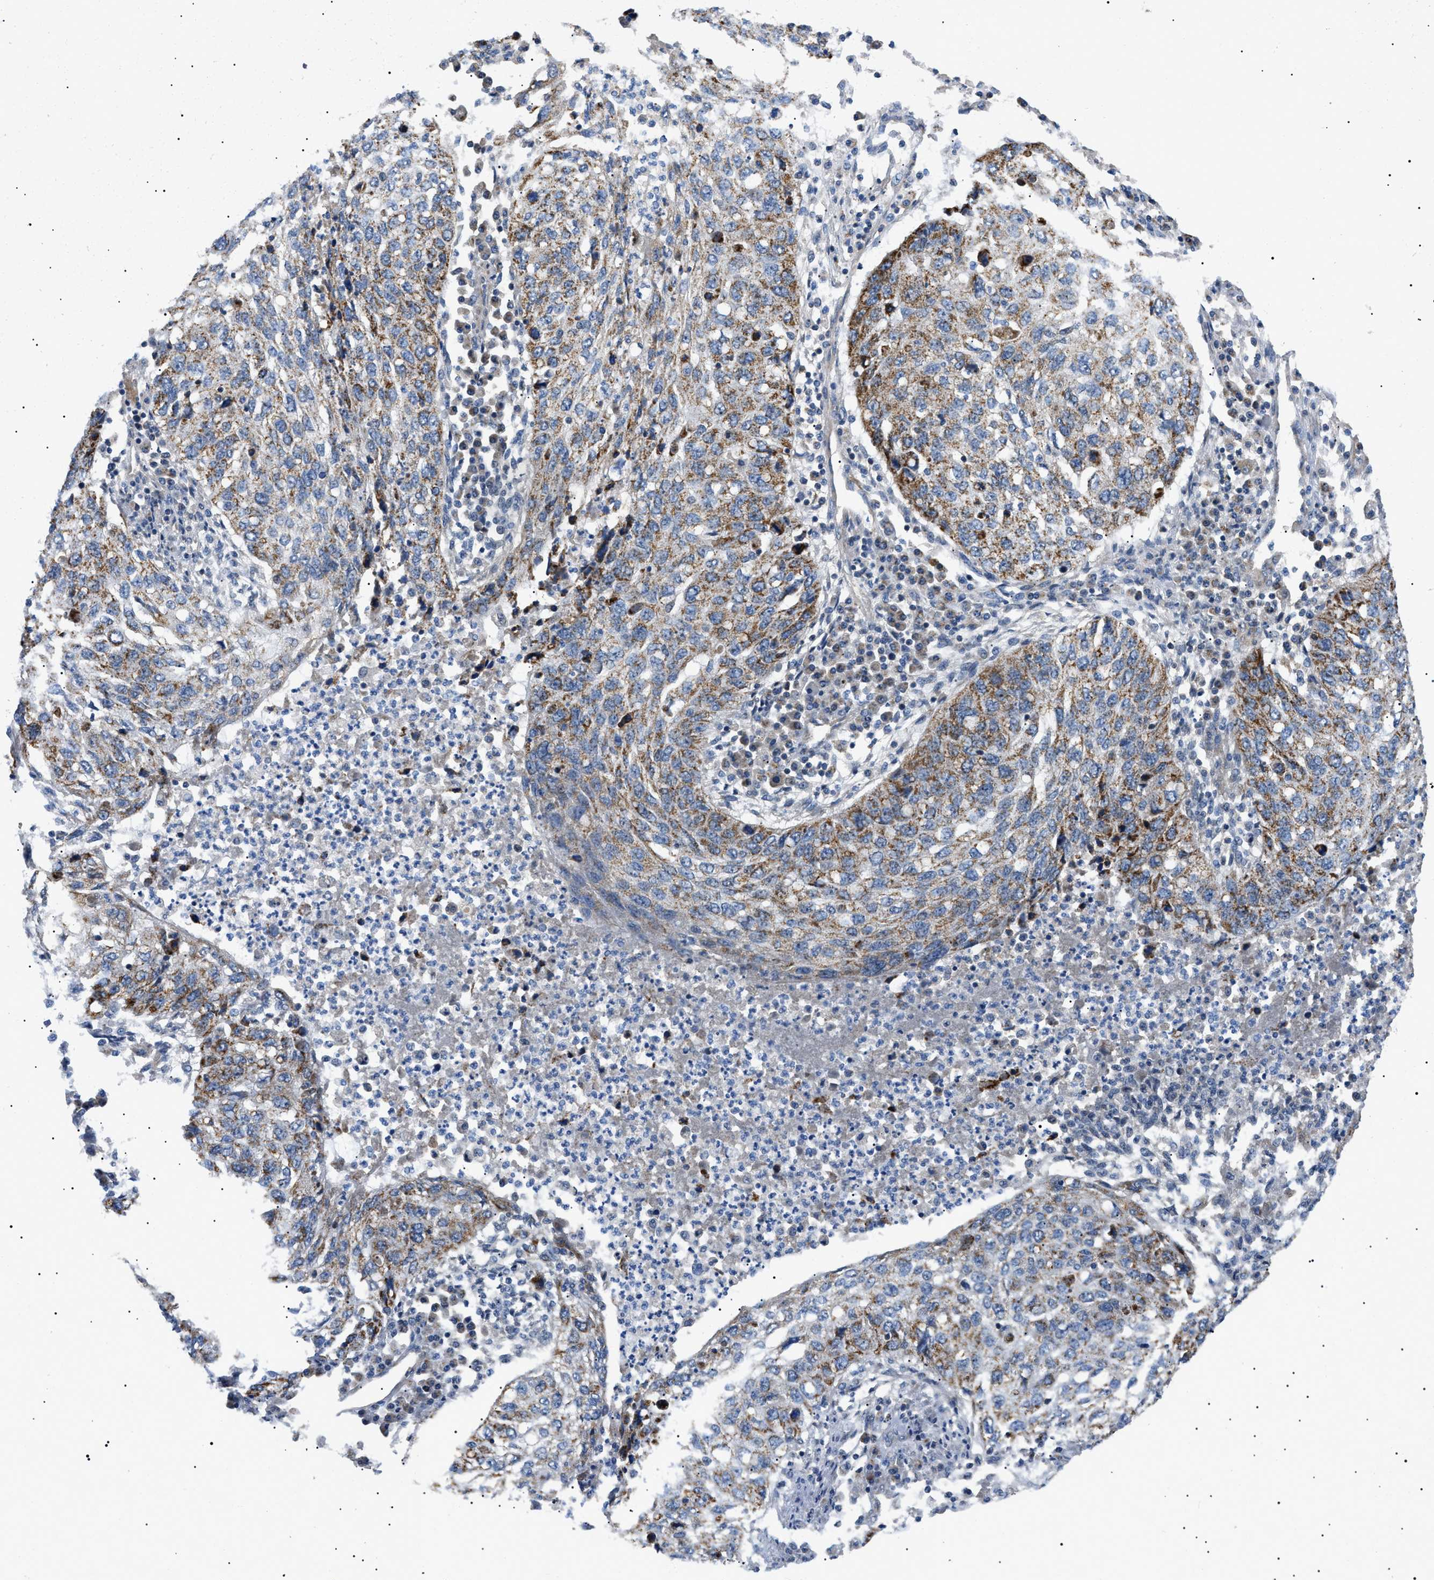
{"staining": {"intensity": "moderate", "quantity": ">75%", "location": "cytoplasmic/membranous"}, "tissue": "lung cancer", "cell_type": "Tumor cells", "image_type": "cancer", "snomed": [{"axis": "morphology", "description": "Squamous cell carcinoma, NOS"}, {"axis": "topography", "description": "Lung"}], "caption": "An IHC photomicrograph of tumor tissue is shown. Protein staining in brown shows moderate cytoplasmic/membranous positivity in squamous cell carcinoma (lung) within tumor cells. The staining was performed using DAB, with brown indicating positive protein expression. Nuclei are stained blue with hematoxylin.", "gene": "TOMM6", "patient": {"sex": "female", "age": 63}}